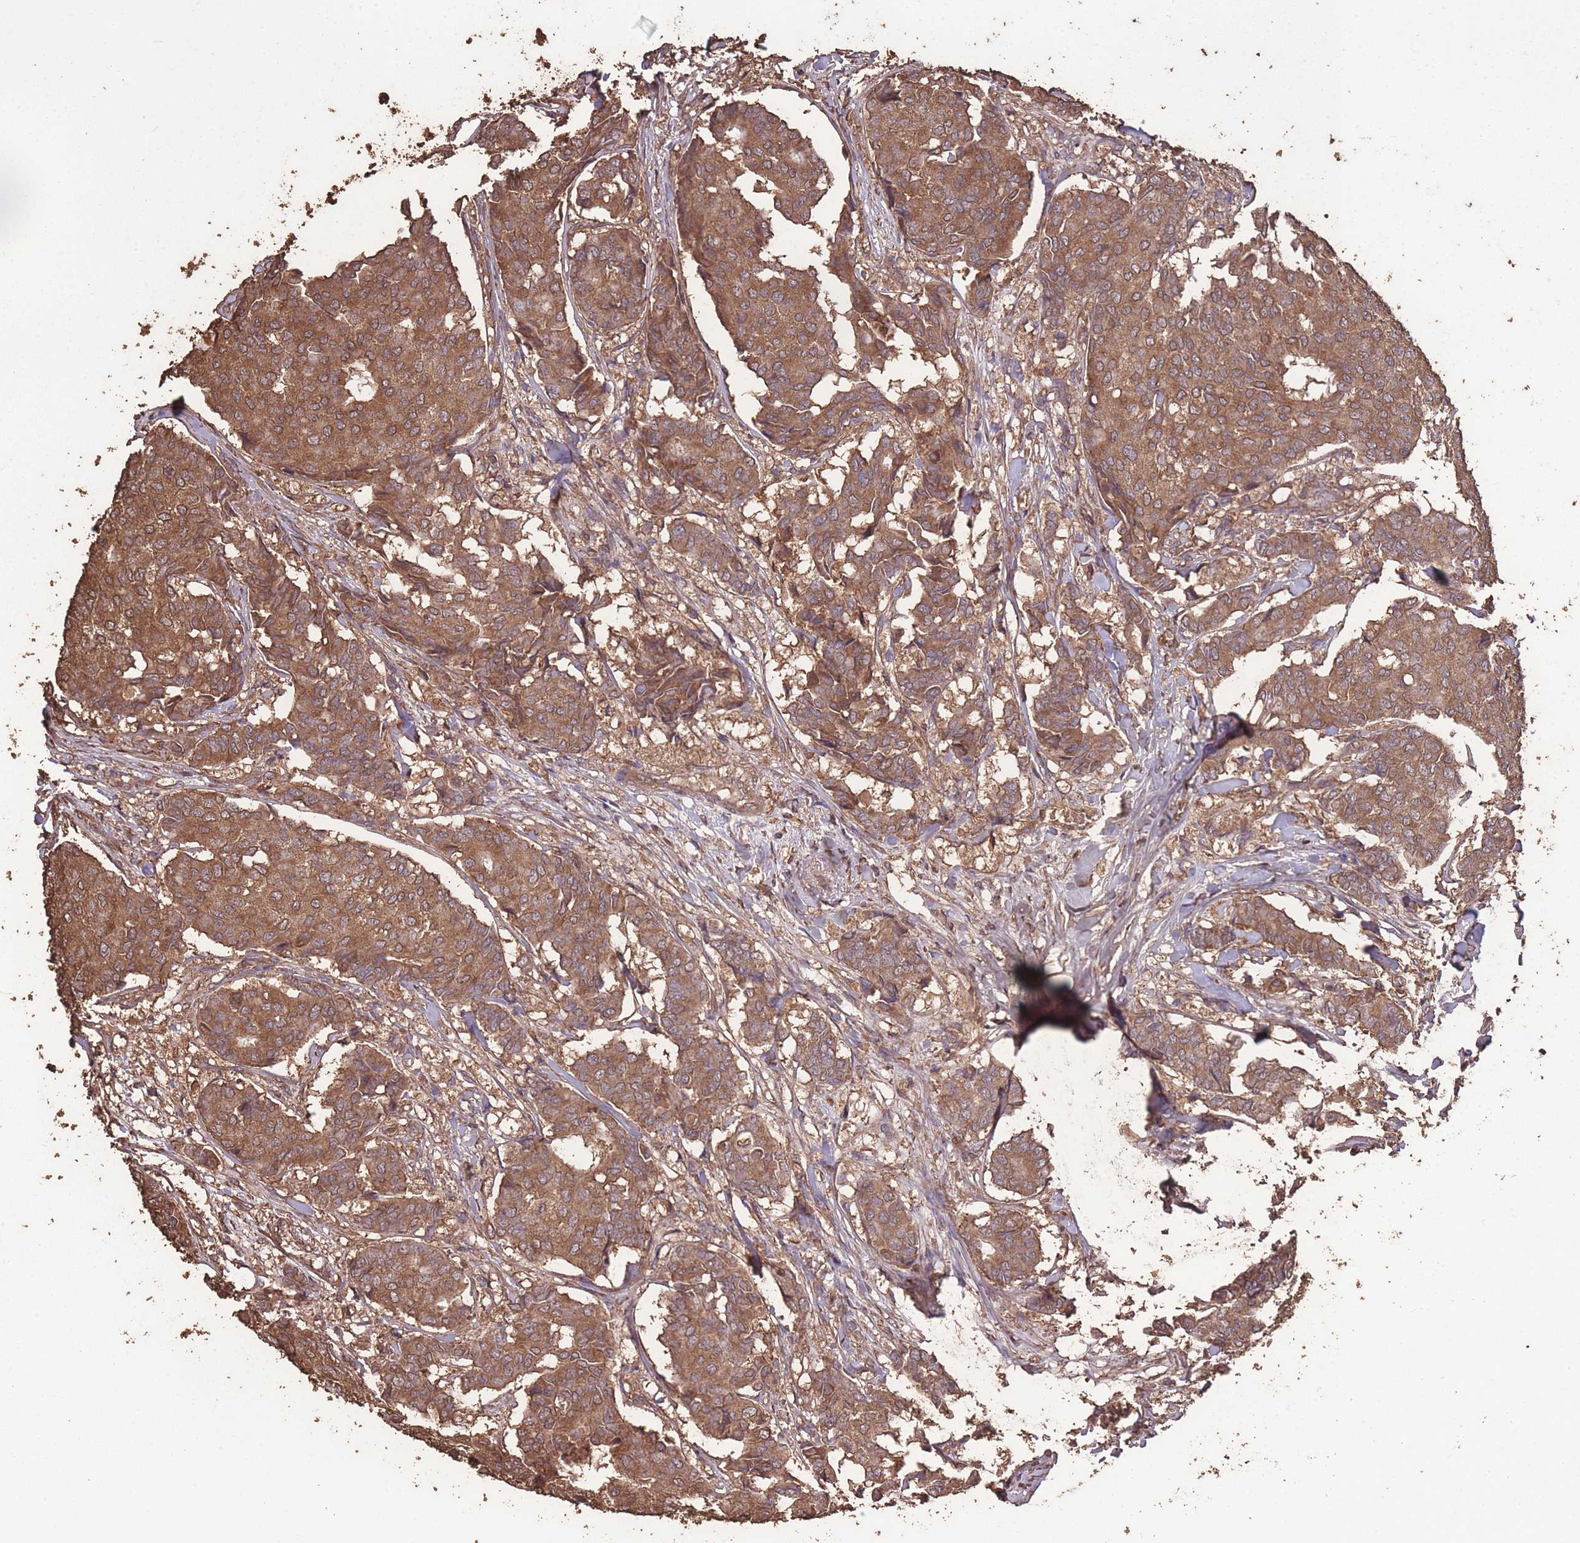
{"staining": {"intensity": "moderate", "quantity": ">75%", "location": "cytoplasmic/membranous"}, "tissue": "breast cancer", "cell_type": "Tumor cells", "image_type": "cancer", "snomed": [{"axis": "morphology", "description": "Duct carcinoma"}, {"axis": "topography", "description": "Breast"}], "caption": "Immunohistochemical staining of infiltrating ductal carcinoma (breast) reveals medium levels of moderate cytoplasmic/membranous protein expression in approximately >75% of tumor cells. (IHC, brightfield microscopy, high magnification).", "gene": "STIM2", "patient": {"sex": "female", "age": 75}}